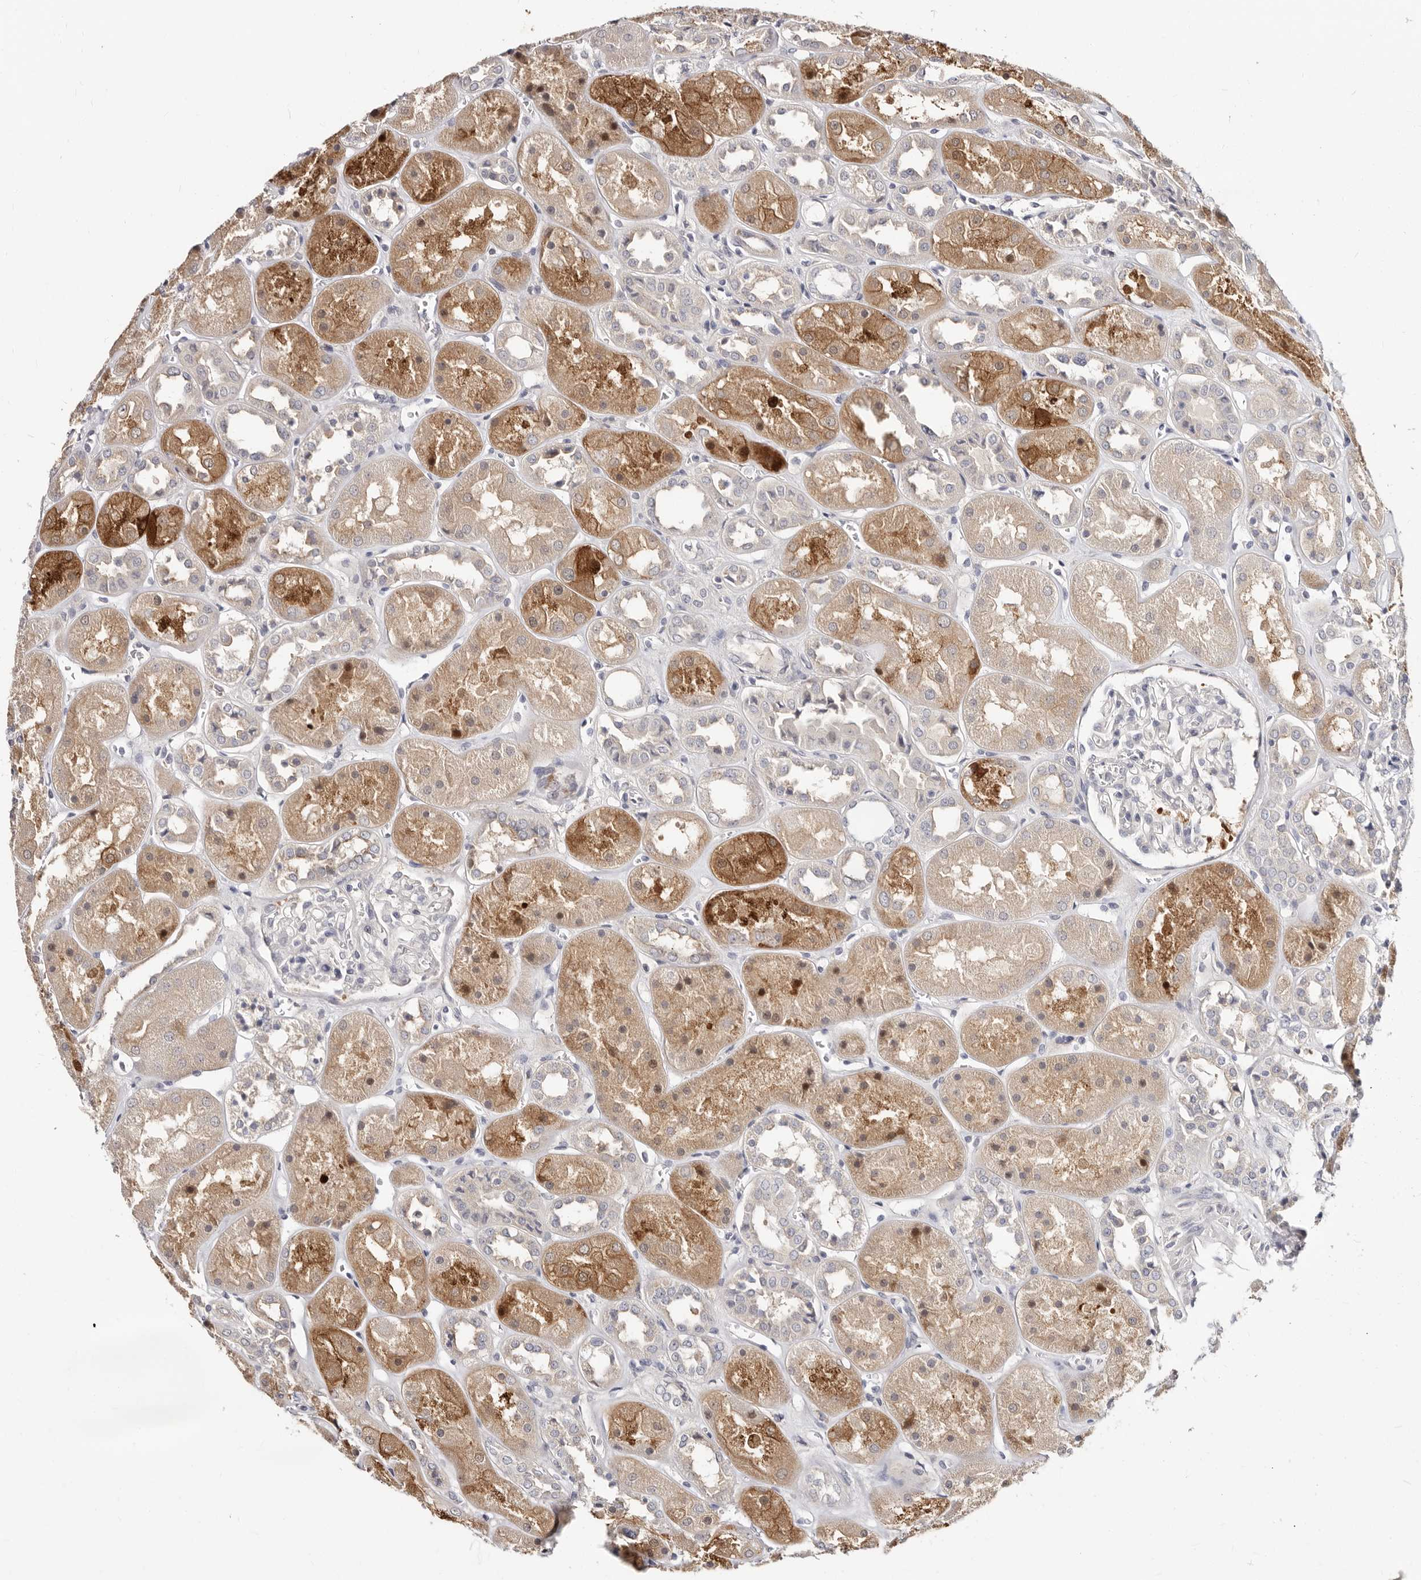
{"staining": {"intensity": "negative", "quantity": "none", "location": "none"}, "tissue": "kidney", "cell_type": "Cells in glomeruli", "image_type": "normal", "snomed": [{"axis": "morphology", "description": "Normal tissue, NOS"}, {"axis": "topography", "description": "Kidney"}], "caption": "The IHC micrograph has no significant positivity in cells in glomeruli of kidney. (Immunohistochemistry (ihc), brightfield microscopy, high magnification).", "gene": "KLHL4", "patient": {"sex": "male", "age": 70}}